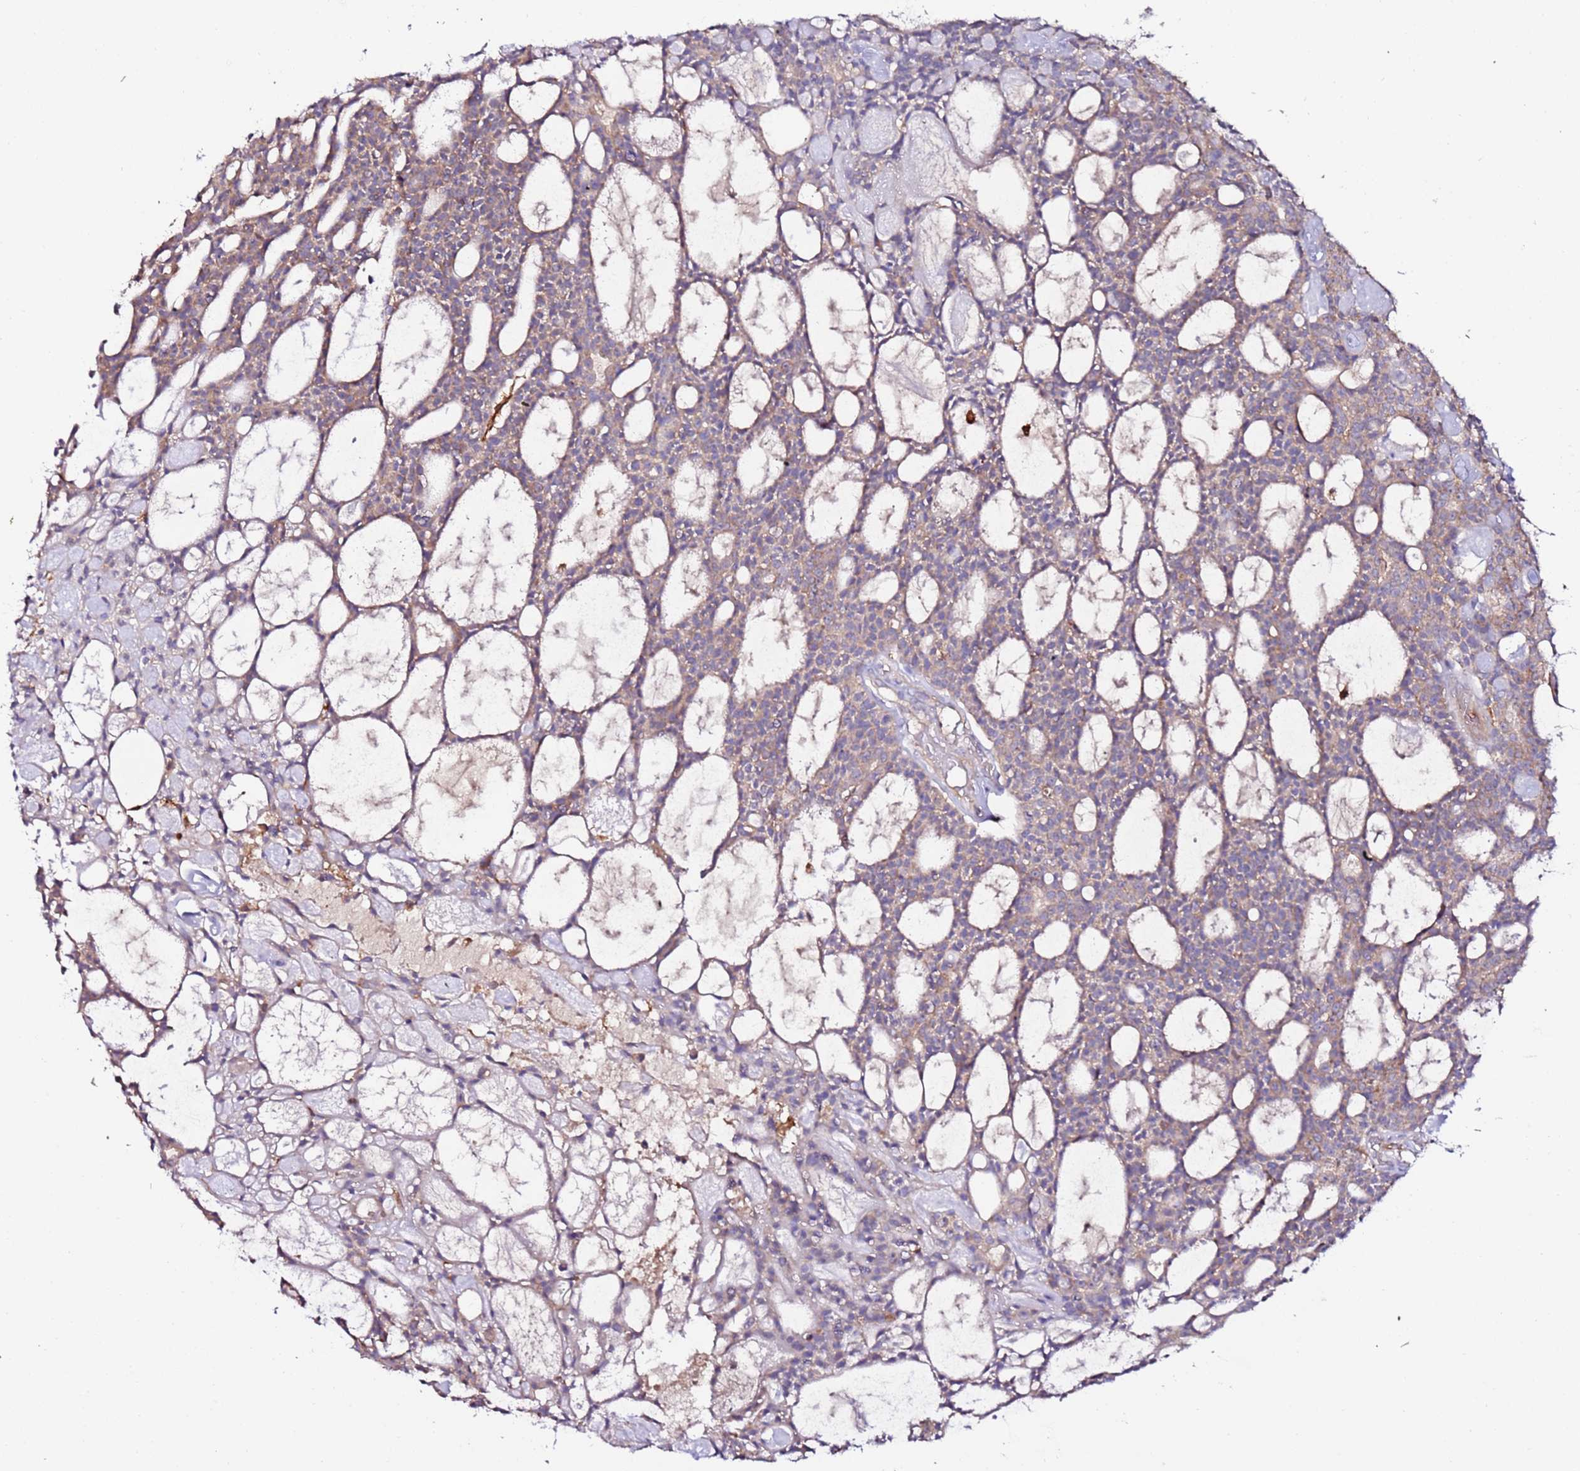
{"staining": {"intensity": "moderate", "quantity": ">75%", "location": "cytoplasmic/membranous"}, "tissue": "head and neck cancer", "cell_type": "Tumor cells", "image_type": "cancer", "snomed": [{"axis": "morphology", "description": "Adenocarcinoma, NOS"}, {"axis": "topography", "description": "Salivary gland"}, {"axis": "topography", "description": "Head-Neck"}], "caption": "The micrograph demonstrates staining of head and neck adenocarcinoma, revealing moderate cytoplasmic/membranous protein expression (brown color) within tumor cells.", "gene": "FLVCR1", "patient": {"sex": "male", "age": 55}}